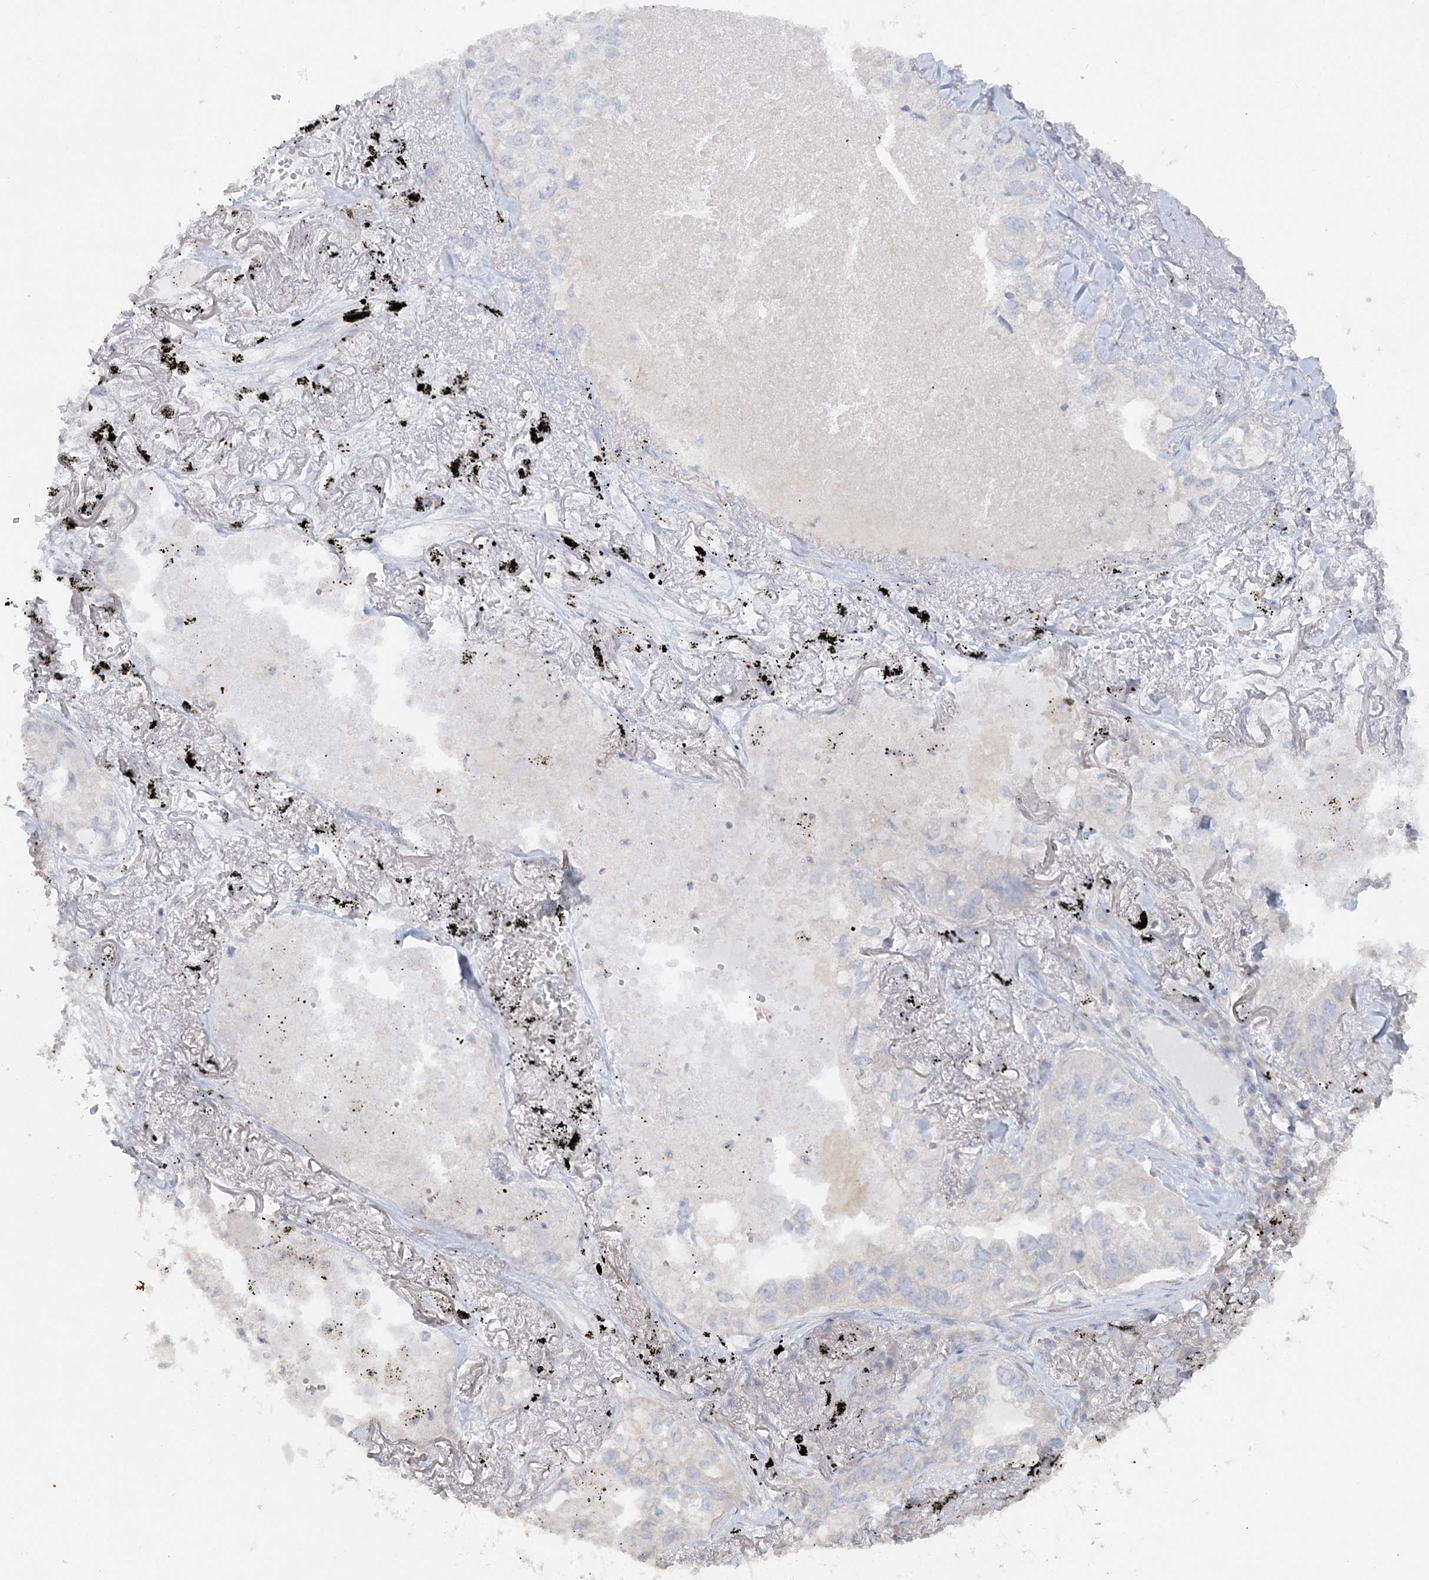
{"staining": {"intensity": "negative", "quantity": "none", "location": "none"}, "tissue": "lung cancer", "cell_type": "Tumor cells", "image_type": "cancer", "snomed": [{"axis": "morphology", "description": "Adenocarcinoma, NOS"}, {"axis": "topography", "description": "Lung"}], "caption": "Protein analysis of lung adenocarcinoma shows no significant expression in tumor cells.", "gene": "TBC1D5", "patient": {"sex": "male", "age": 65}}